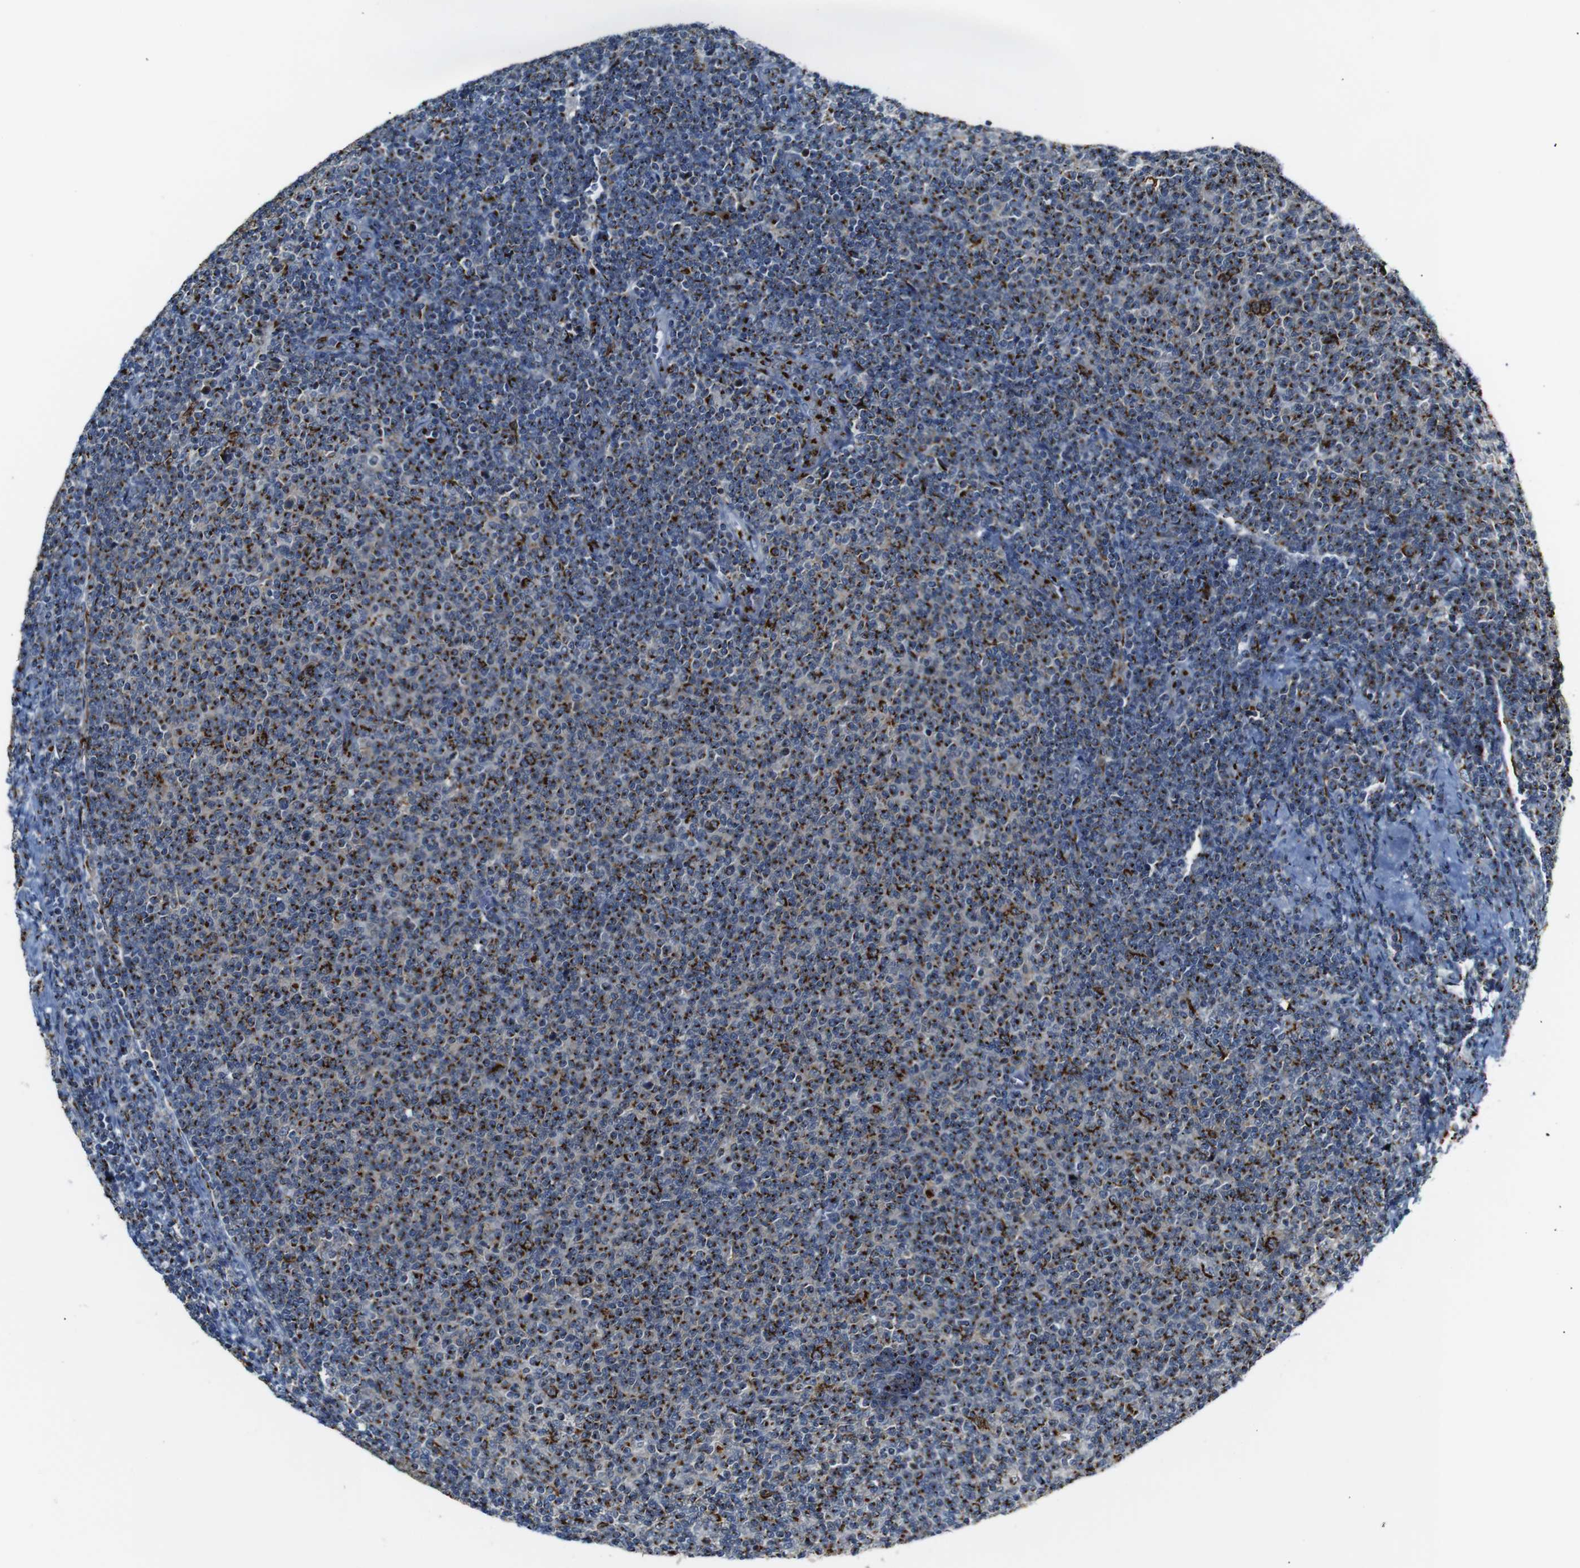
{"staining": {"intensity": "strong", "quantity": ">75%", "location": "cytoplasmic/membranous"}, "tissue": "lymphoma", "cell_type": "Tumor cells", "image_type": "cancer", "snomed": [{"axis": "morphology", "description": "Malignant lymphoma, non-Hodgkin's type, Low grade"}, {"axis": "topography", "description": "Lymph node"}], "caption": "High-magnification brightfield microscopy of lymphoma stained with DAB (3,3'-diaminobenzidine) (brown) and counterstained with hematoxylin (blue). tumor cells exhibit strong cytoplasmic/membranous staining is appreciated in about>75% of cells. Immunohistochemistry stains the protein of interest in brown and the nuclei are stained blue.", "gene": "TGOLN2", "patient": {"sex": "male", "age": 66}}